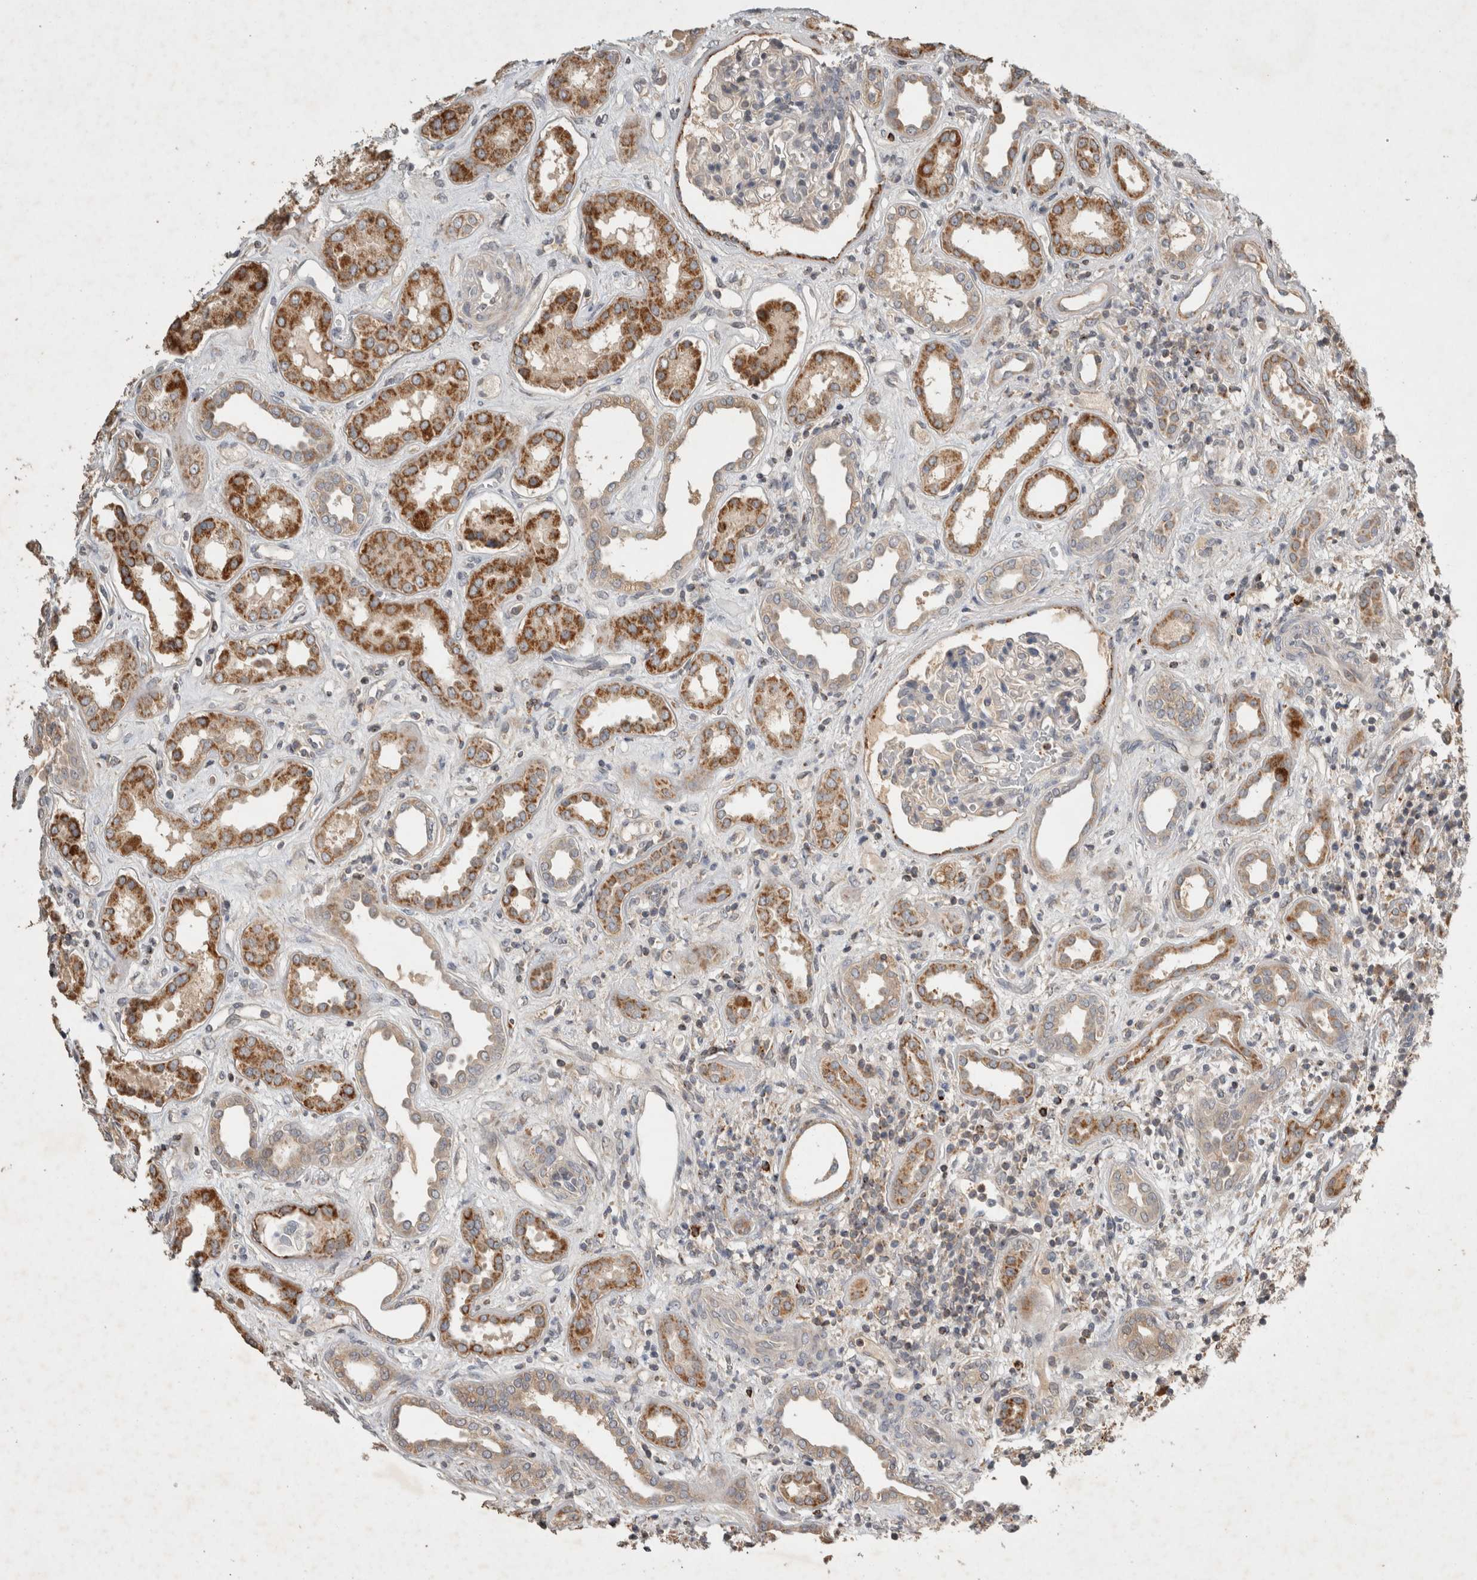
{"staining": {"intensity": "moderate", "quantity": "<25%", "location": "cytoplasmic/membranous"}, "tissue": "kidney", "cell_type": "Cells in glomeruli", "image_type": "normal", "snomed": [{"axis": "morphology", "description": "Normal tissue, NOS"}, {"axis": "topography", "description": "Kidney"}], "caption": "About <25% of cells in glomeruli in unremarkable kidney display moderate cytoplasmic/membranous protein staining as visualized by brown immunohistochemical staining.", "gene": "SERAC1", "patient": {"sex": "male", "age": 59}}